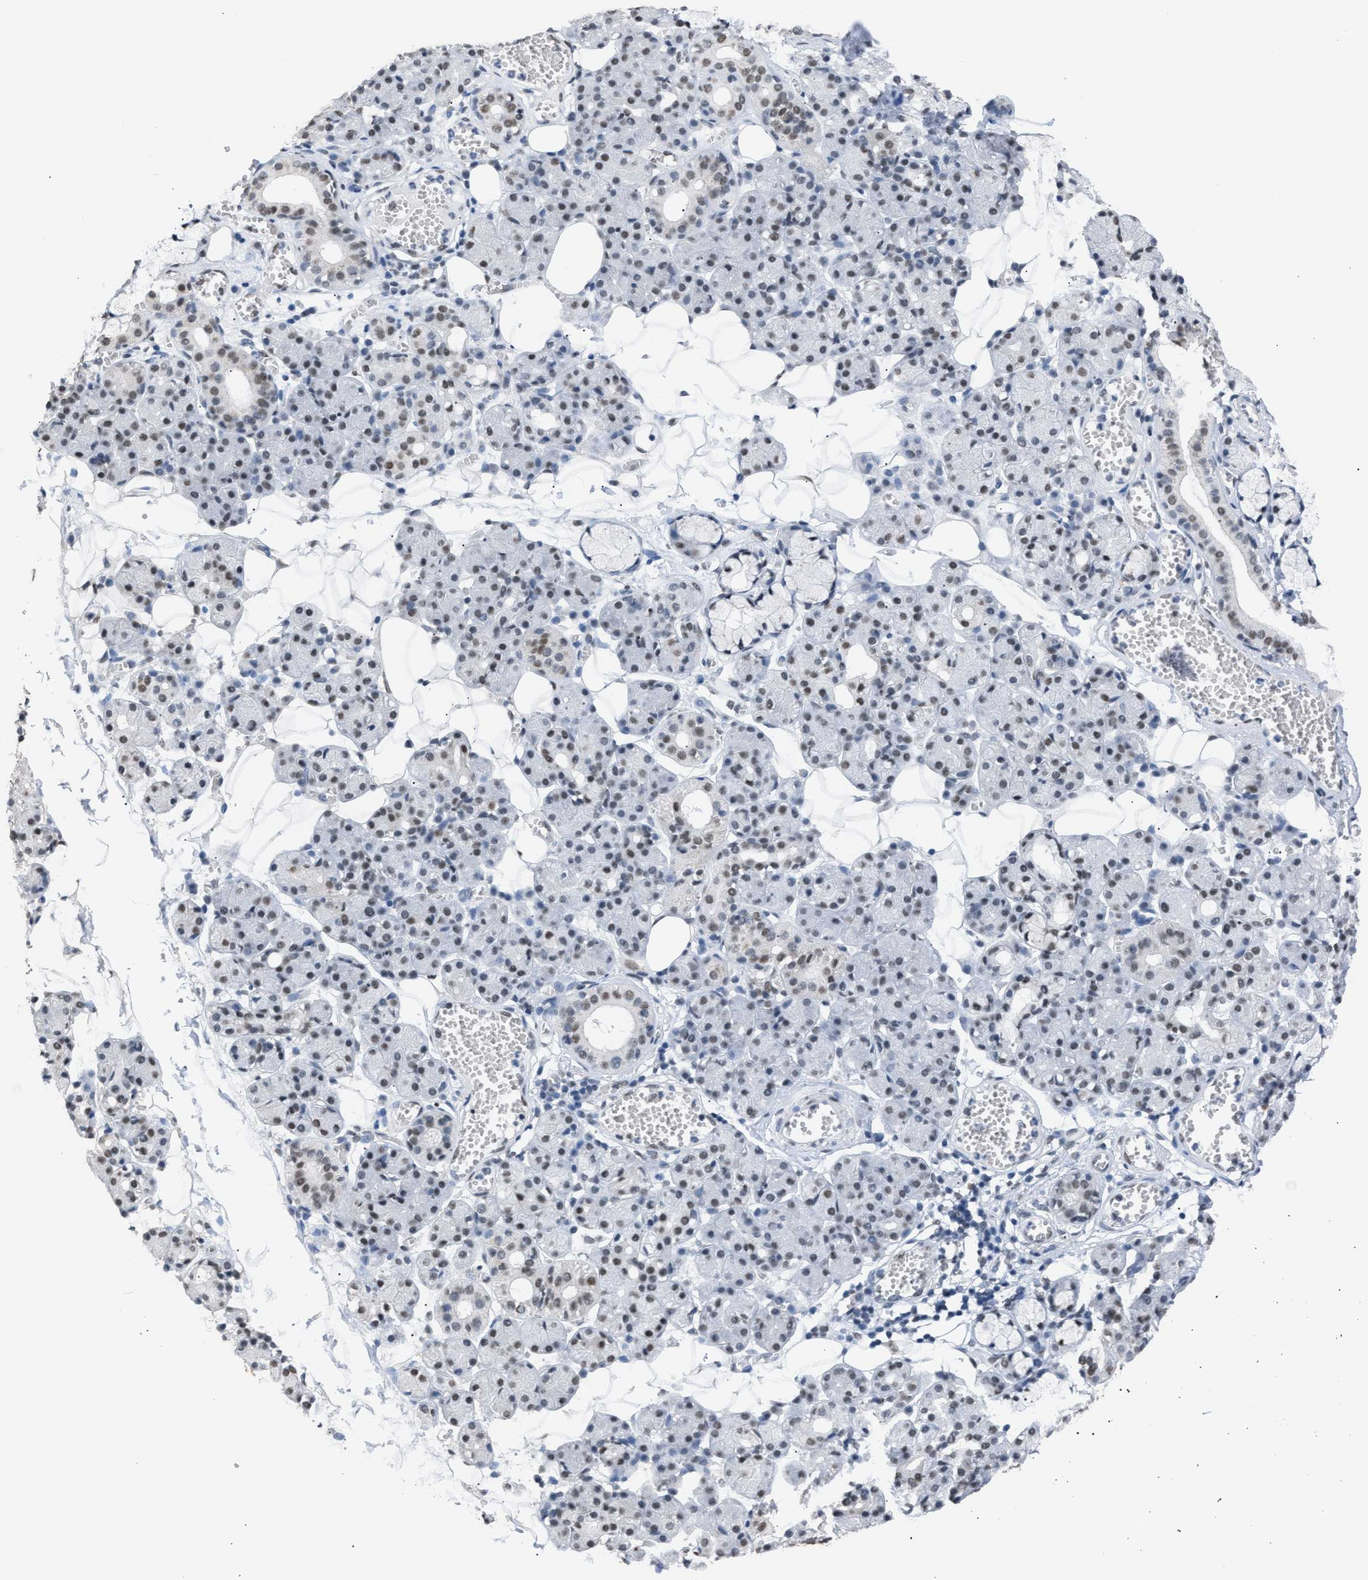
{"staining": {"intensity": "moderate", "quantity": ">75%", "location": "nuclear"}, "tissue": "salivary gland", "cell_type": "Glandular cells", "image_type": "normal", "snomed": [{"axis": "morphology", "description": "Normal tissue, NOS"}, {"axis": "topography", "description": "Salivary gland"}], "caption": "Benign salivary gland reveals moderate nuclear expression in approximately >75% of glandular cells, visualized by immunohistochemistry. (DAB (3,3'-diaminobenzidine) IHC with brightfield microscopy, high magnification).", "gene": "CCAR2", "patient": {"sex": "male", "age": 63}}